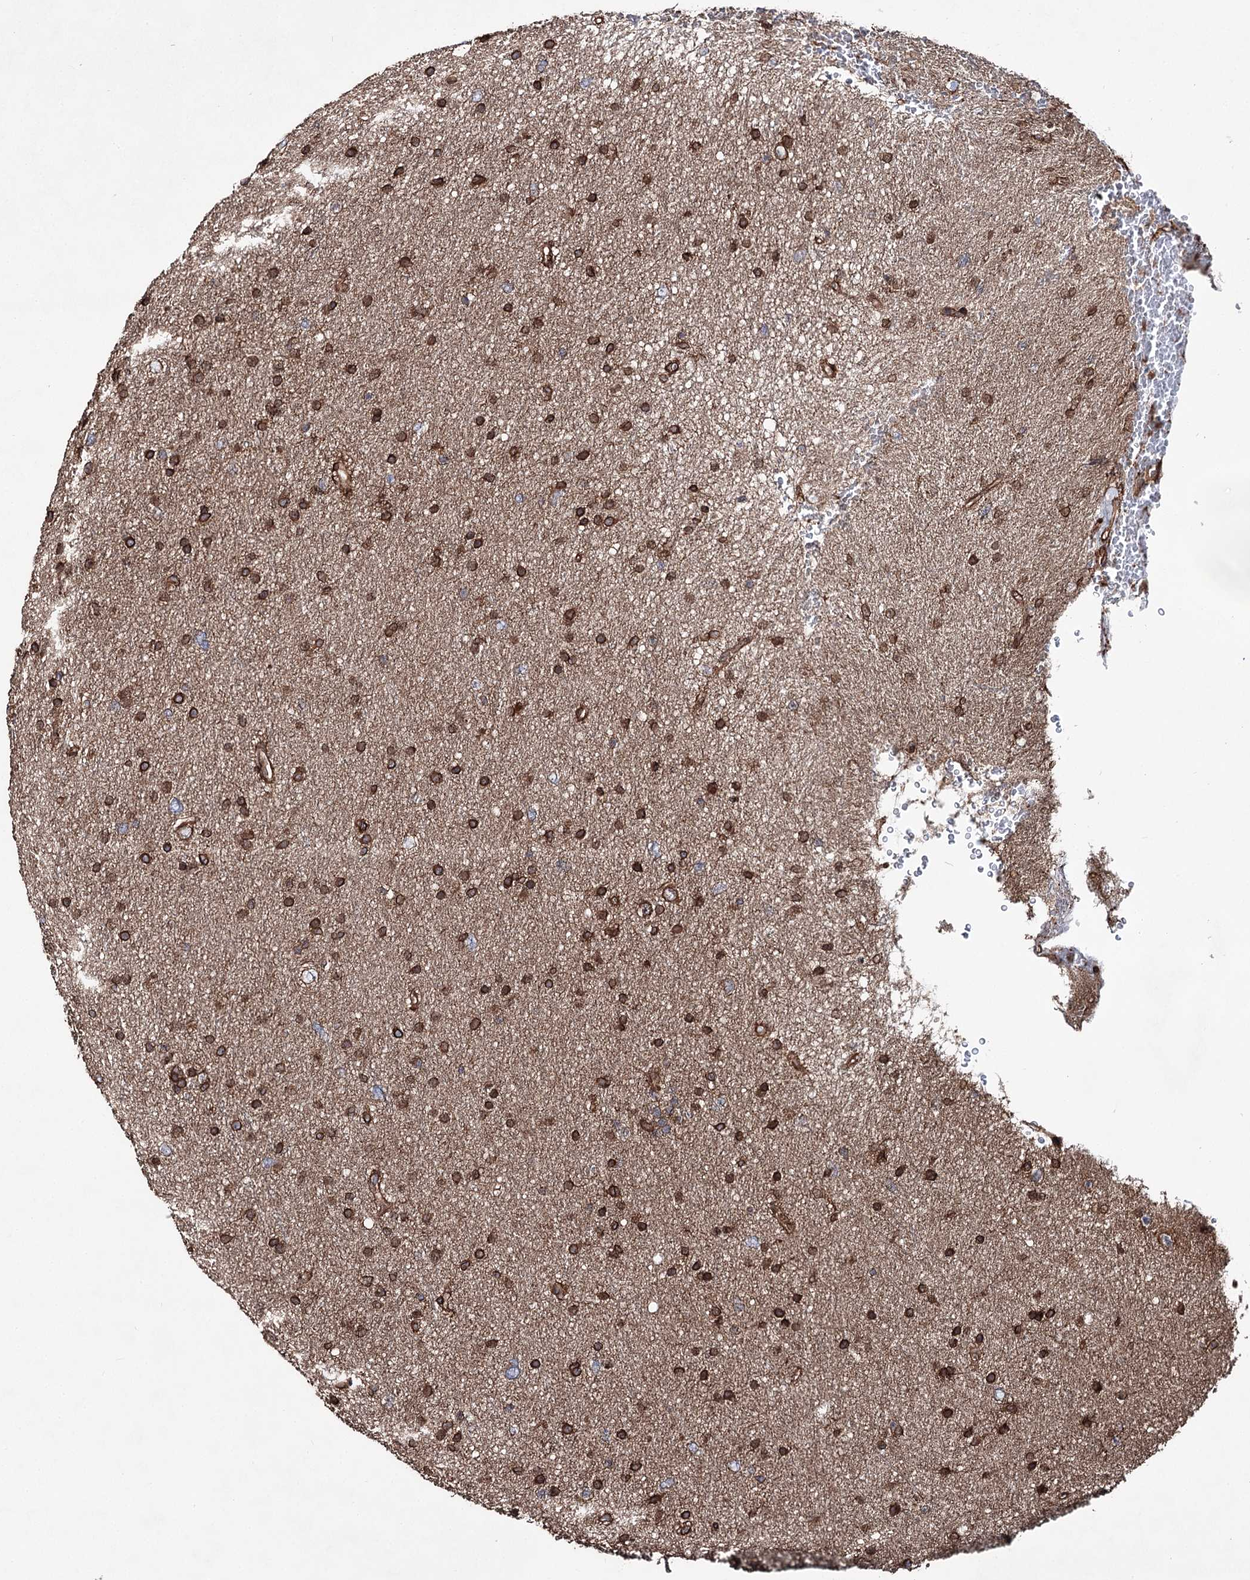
{"staining": {"intensity": "moderate", "quantity": ">75%", "location": "cytoplasmic/membranous"}, "tissue": "glioma", "cell_type": "Tumor cells", "image_type": "cancer", "snomed": [{"axis": "morphology", "description": "Glioma, malignant, Low grade"}, {"axis": "topography", "description": "Cerebral cortex"}], "caption": "IHC of human glioma shows medium levels of moderate cytoplasmic/membranous expression in about >75% of tumor cells.", "gene": "FGFR1OP2", "patient": {"sex": "female", "age": 39}}